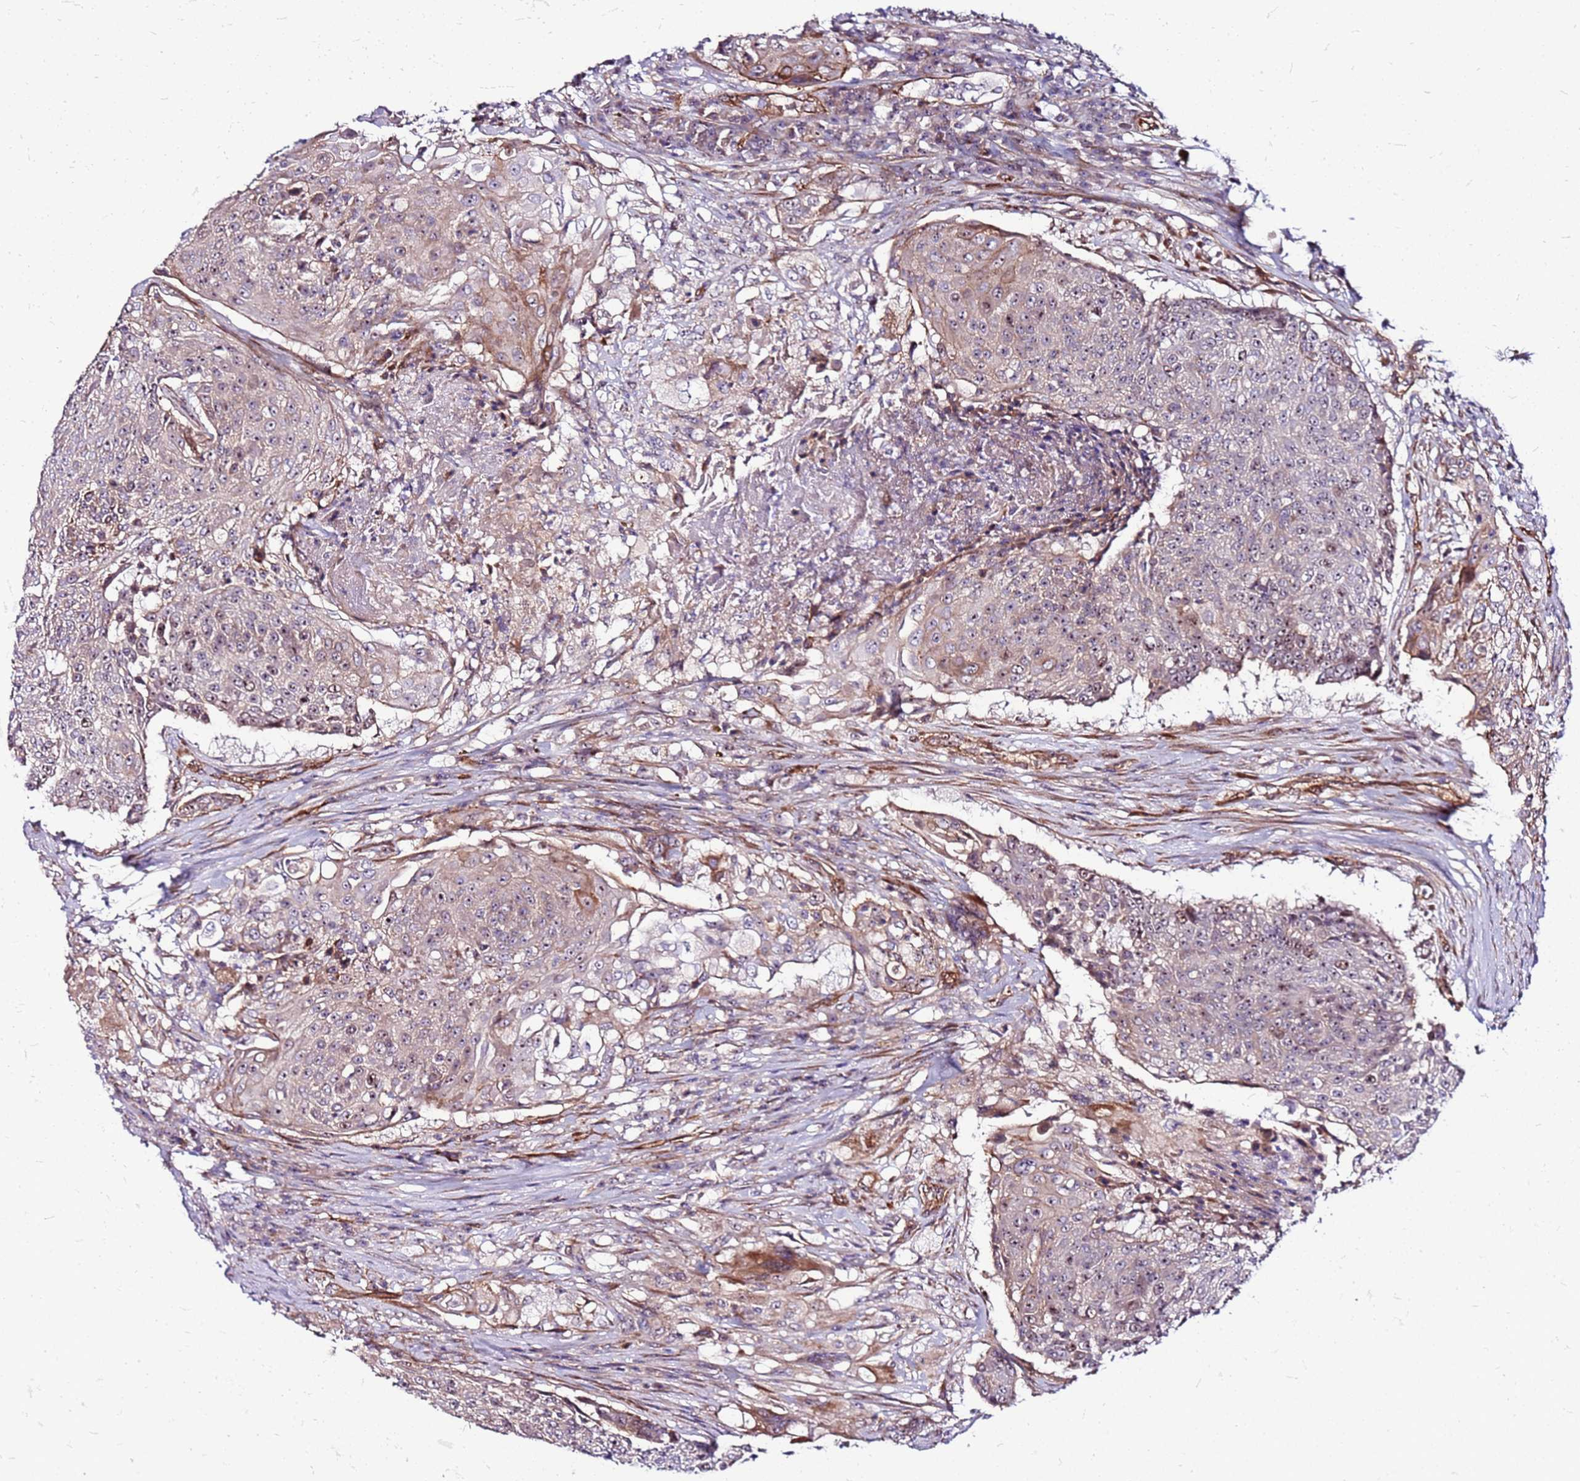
{"staining": {"intensity": "weak", "quantity": "25%-75%", "location": "cytoplasmic/membranous,nuclear"}, "tissue": "urothelial cancer", "cell_type": "Tumor cells", "image_type": "cancer", "snomed": [{"axis": "morphology", "description": "Urothelial carcinoma, High grade"}, {"axis": "topography", "description": "Urinary bladder"}], "caption": "Immunohistochemistry micrograph of human urothelial cancer stained for a protein (brown), which reveals low levels of weak cytoplasmic/membranous and nuclear expression in about 25%-75% of tumor cells.", "gene": "TOPAZ1", "patient": {"sex": "female", "age": 63}}